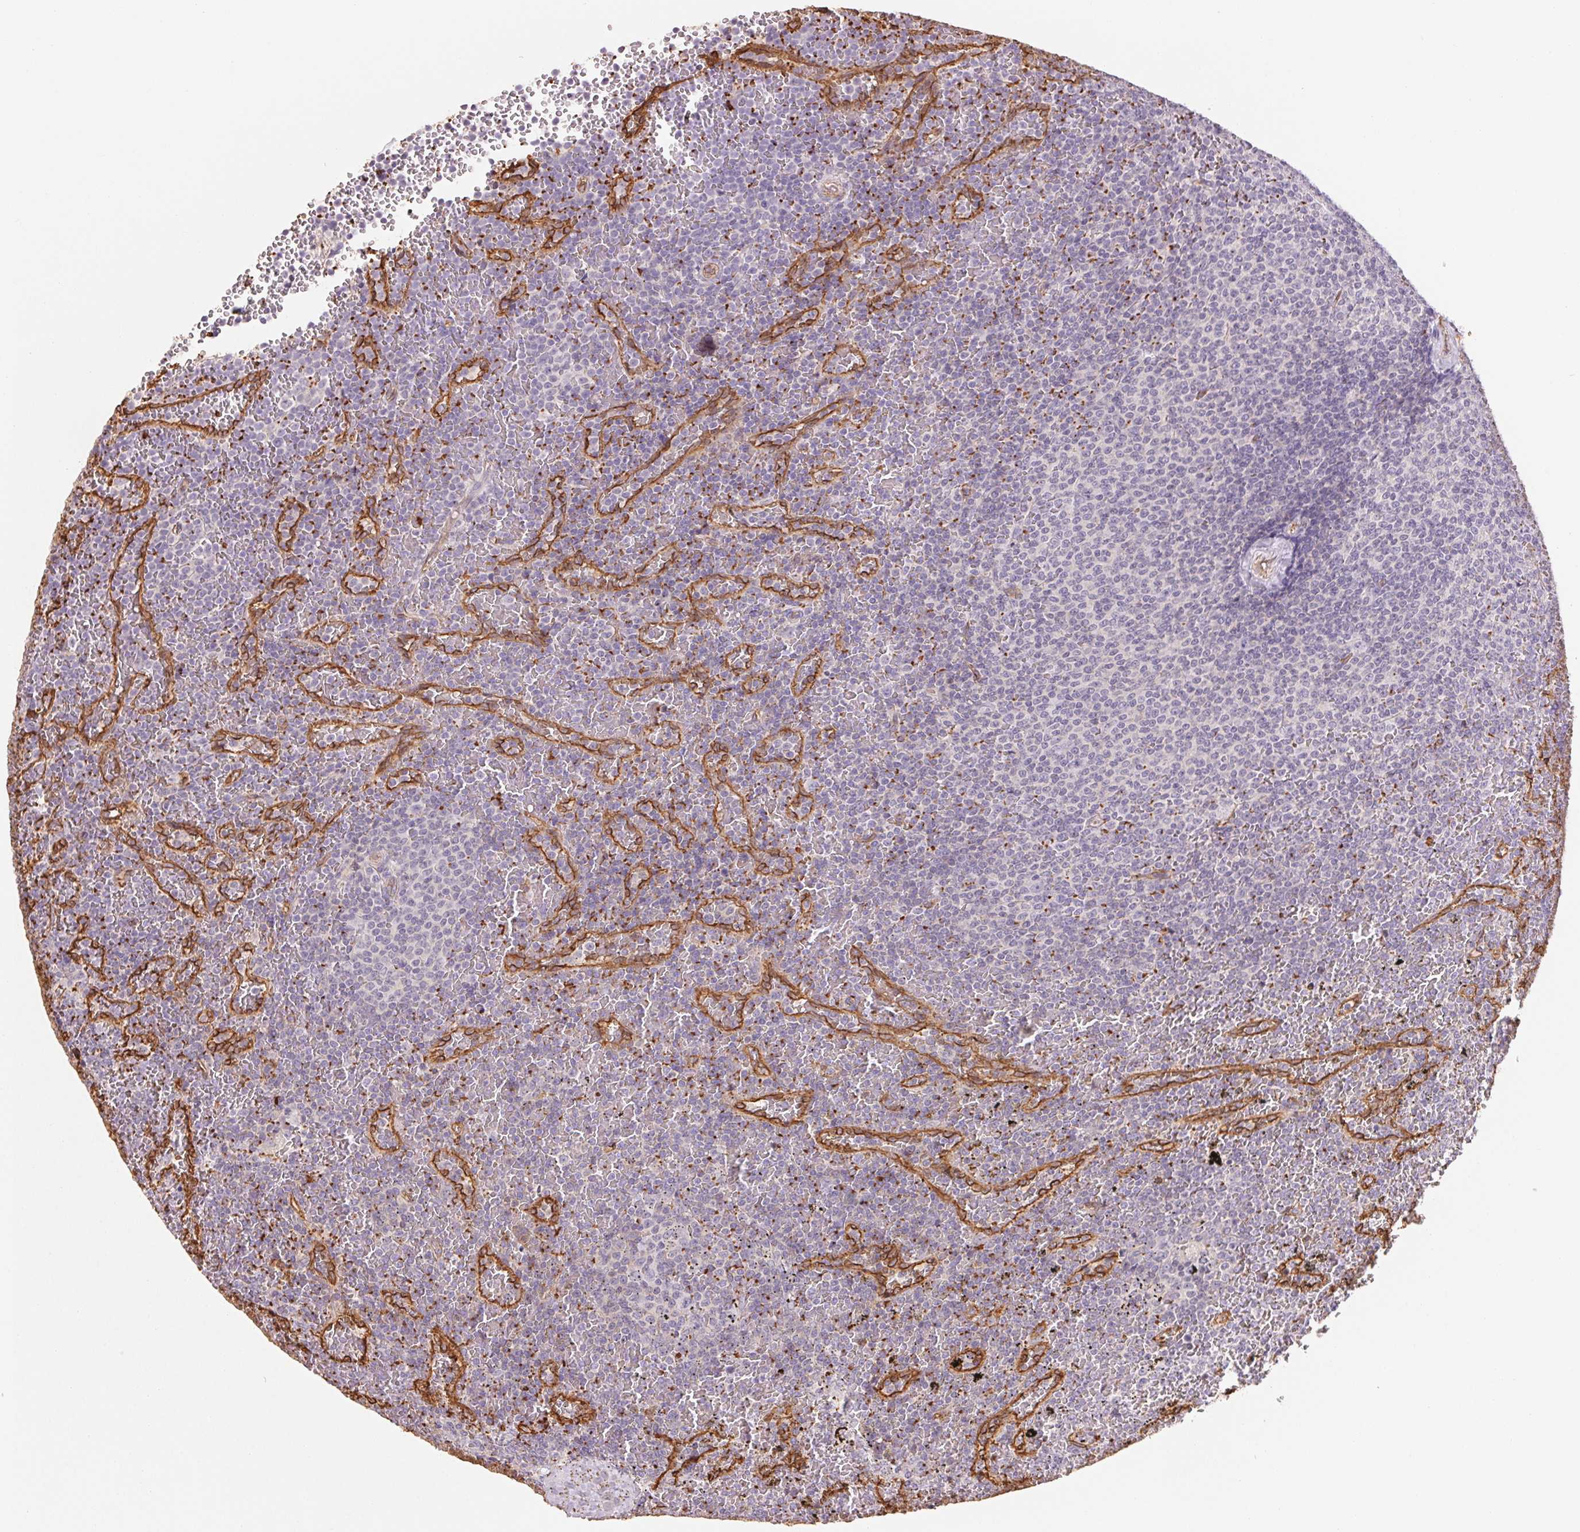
{"staining": {"intensity": "negative", "quantity": "none", "location": "none"}, "tissue": "lymphoma", "cell_type": "Tumor cells", "image_type": "cancer", "snomed": [{"axis": "morphology", "description": "Malignant lymphoma, non-Hodgkin's type, Low grade"}, {"axis": "topography", "description": "Spleen"}], "caption": "Immunohistochemistry (IHC) histopathology image of malignant lymphoma, non-Hodgkin's type (low-grade) stained for a protein (brown), which reveals no staining in tumor cells.", "gene": "ANKRD13B", "patient": {"sex": "female", "age": 77}}